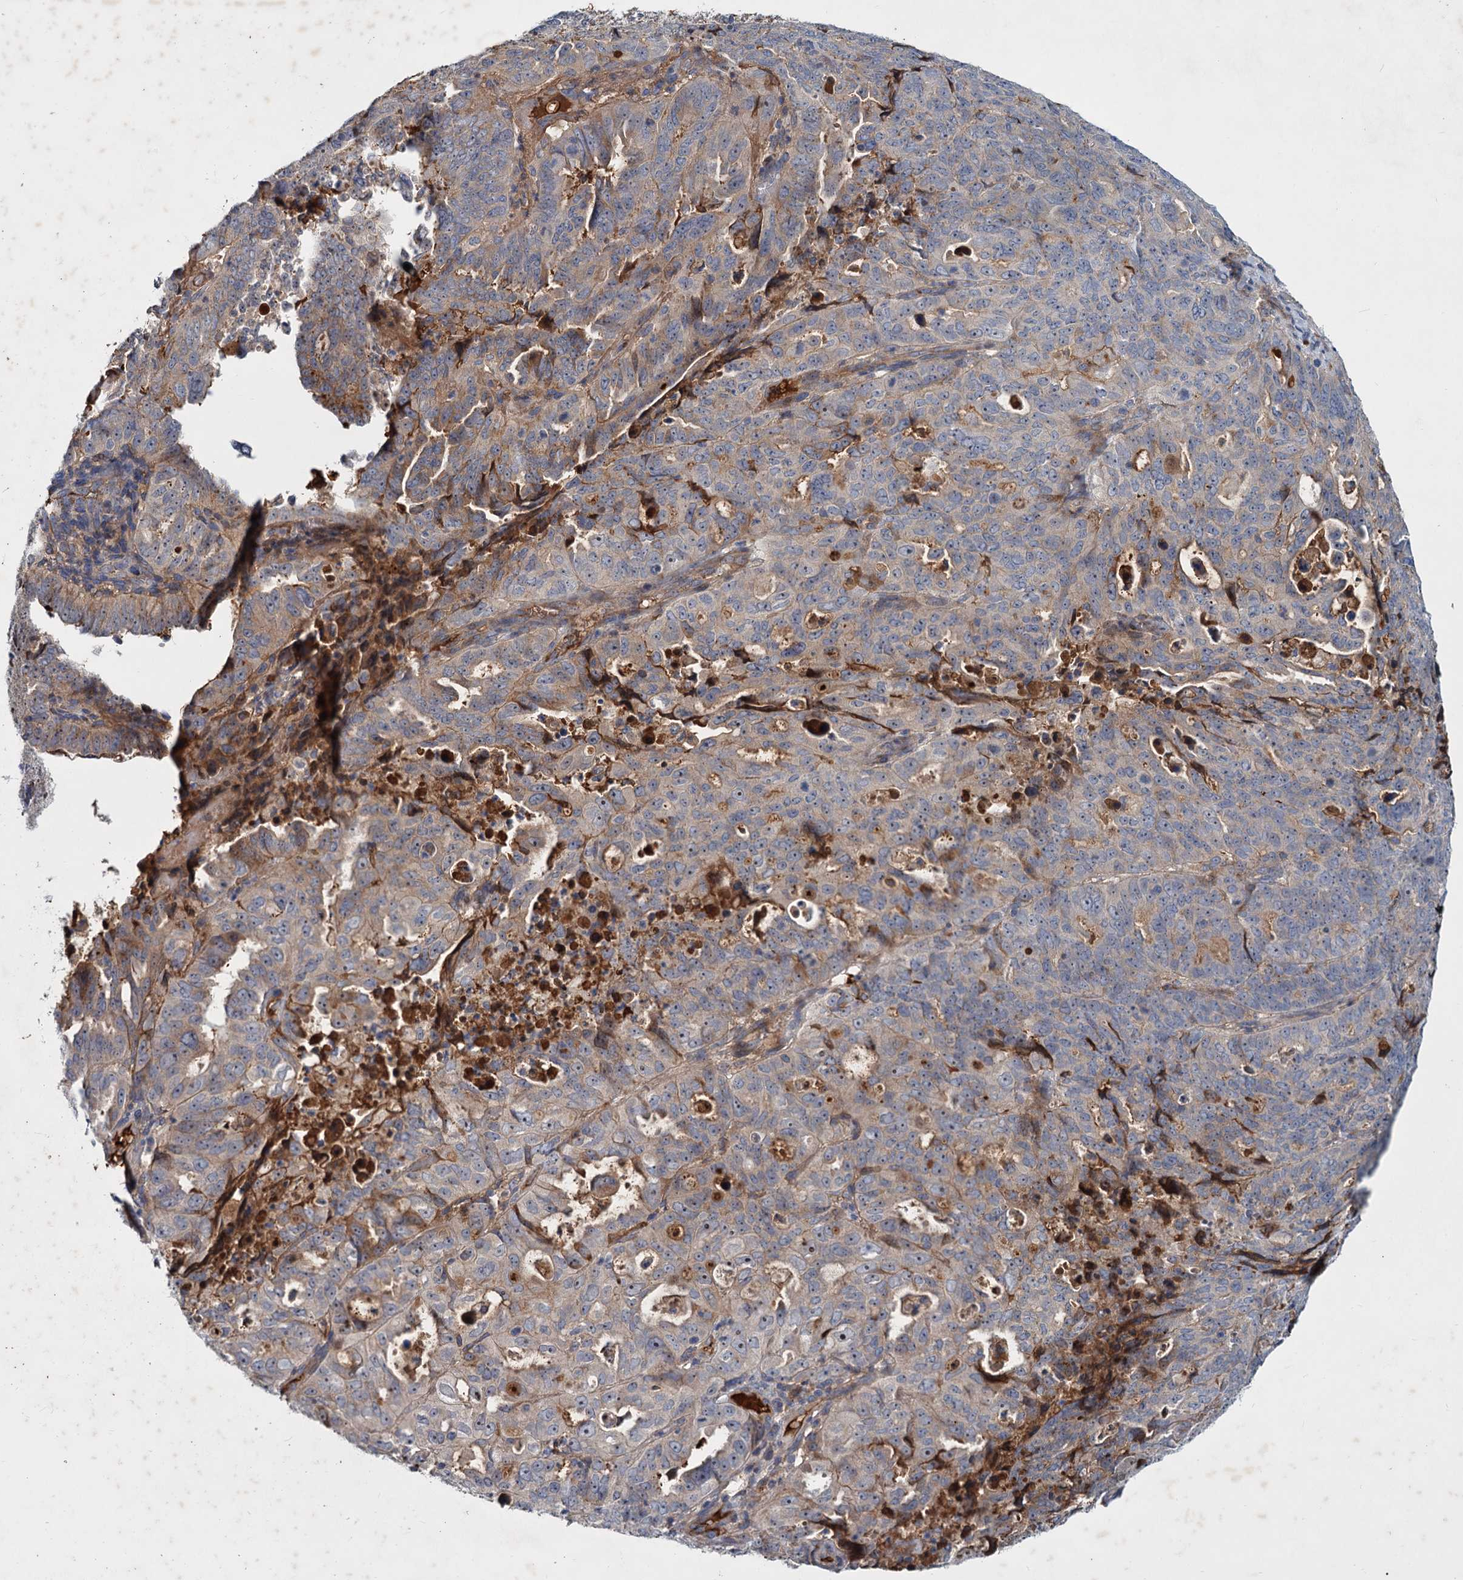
{"staining": {"intensity": "moderate", "quantity": "<25%", "location": "cytoplasmic/membranous"}, "tissue": "endometrial cancer", "cell_type": "Tumor cells", "image_type": "cancer", "snomed": [{"axis": "morphology", "description": "Adenocarcinoma, NOS"}, {"axis": "topography", "description": "Endometrium"}], "caption": "Immunohistochemical staining of human adenocarcinoma (endometrial) exhibits low levels of moderate cytoplasmic/membranous expression in about <25% of tumor cells.", "gene": "CHRD", "patient": {"sex": "female", "age": 65}}